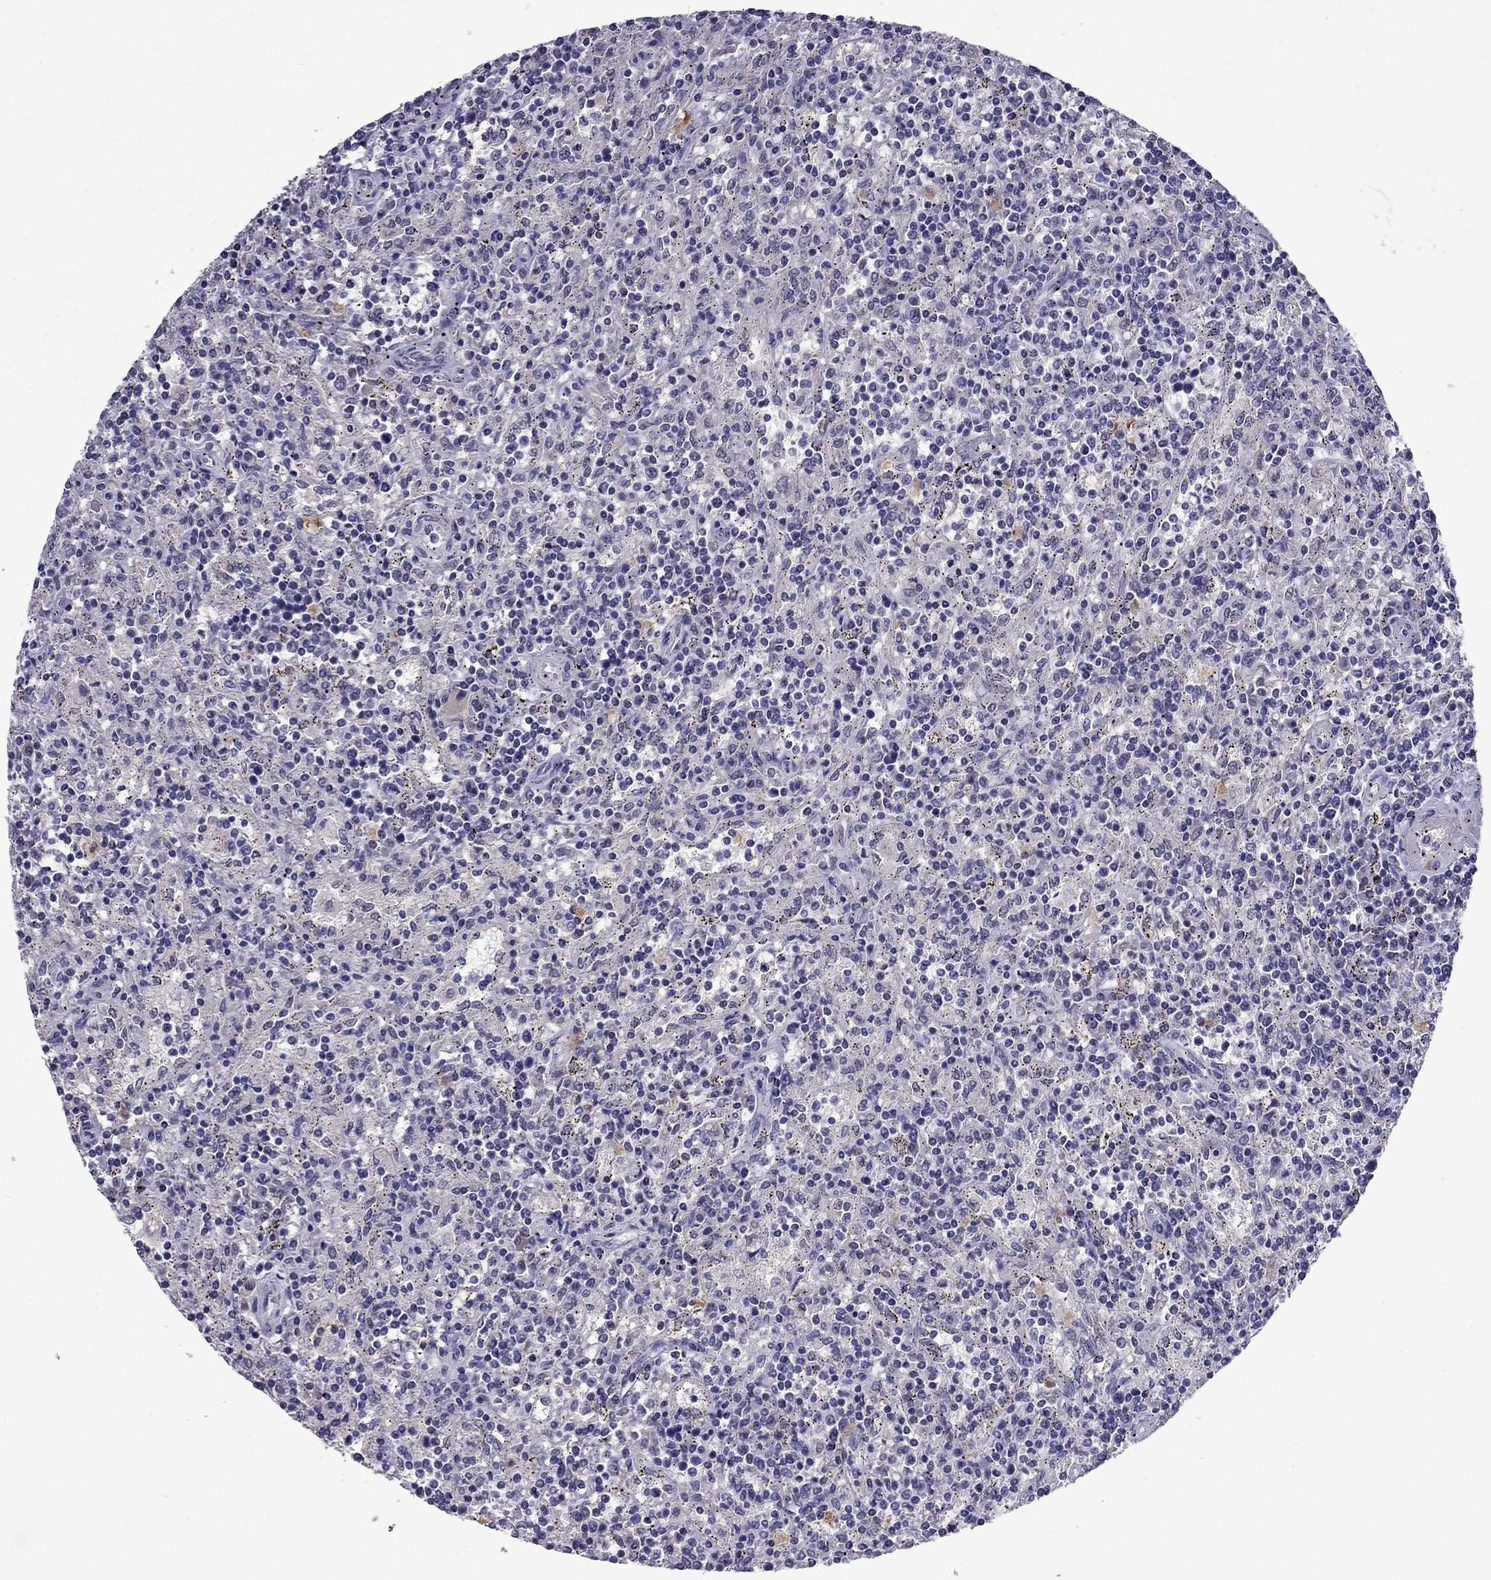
{"staining": {"intensity": "negative", "quantity": "none", "location": "none"}, "tissue": "lymphoma", "cell_type": "Tumor cells", "image_type": "cancer", "snomed": [{"axis": "morphology", "description": "Malignant lymphoma, non-Hodgkin's type, Low grade"}, {"axis": "topography", "description": "Spleen"}], "caption": "This is a image of IHC staining of low-grade malignant lymphoma, non-Hodgkin's type, which shows no expression in tumor cells. Brightfield microscopy of immunohistochemistry stained with DAB (brown) and hematoxylin (blue), captured at high magnification.", "gene": "MYBPH", "patient": {"sex": "male", "age": 62}}